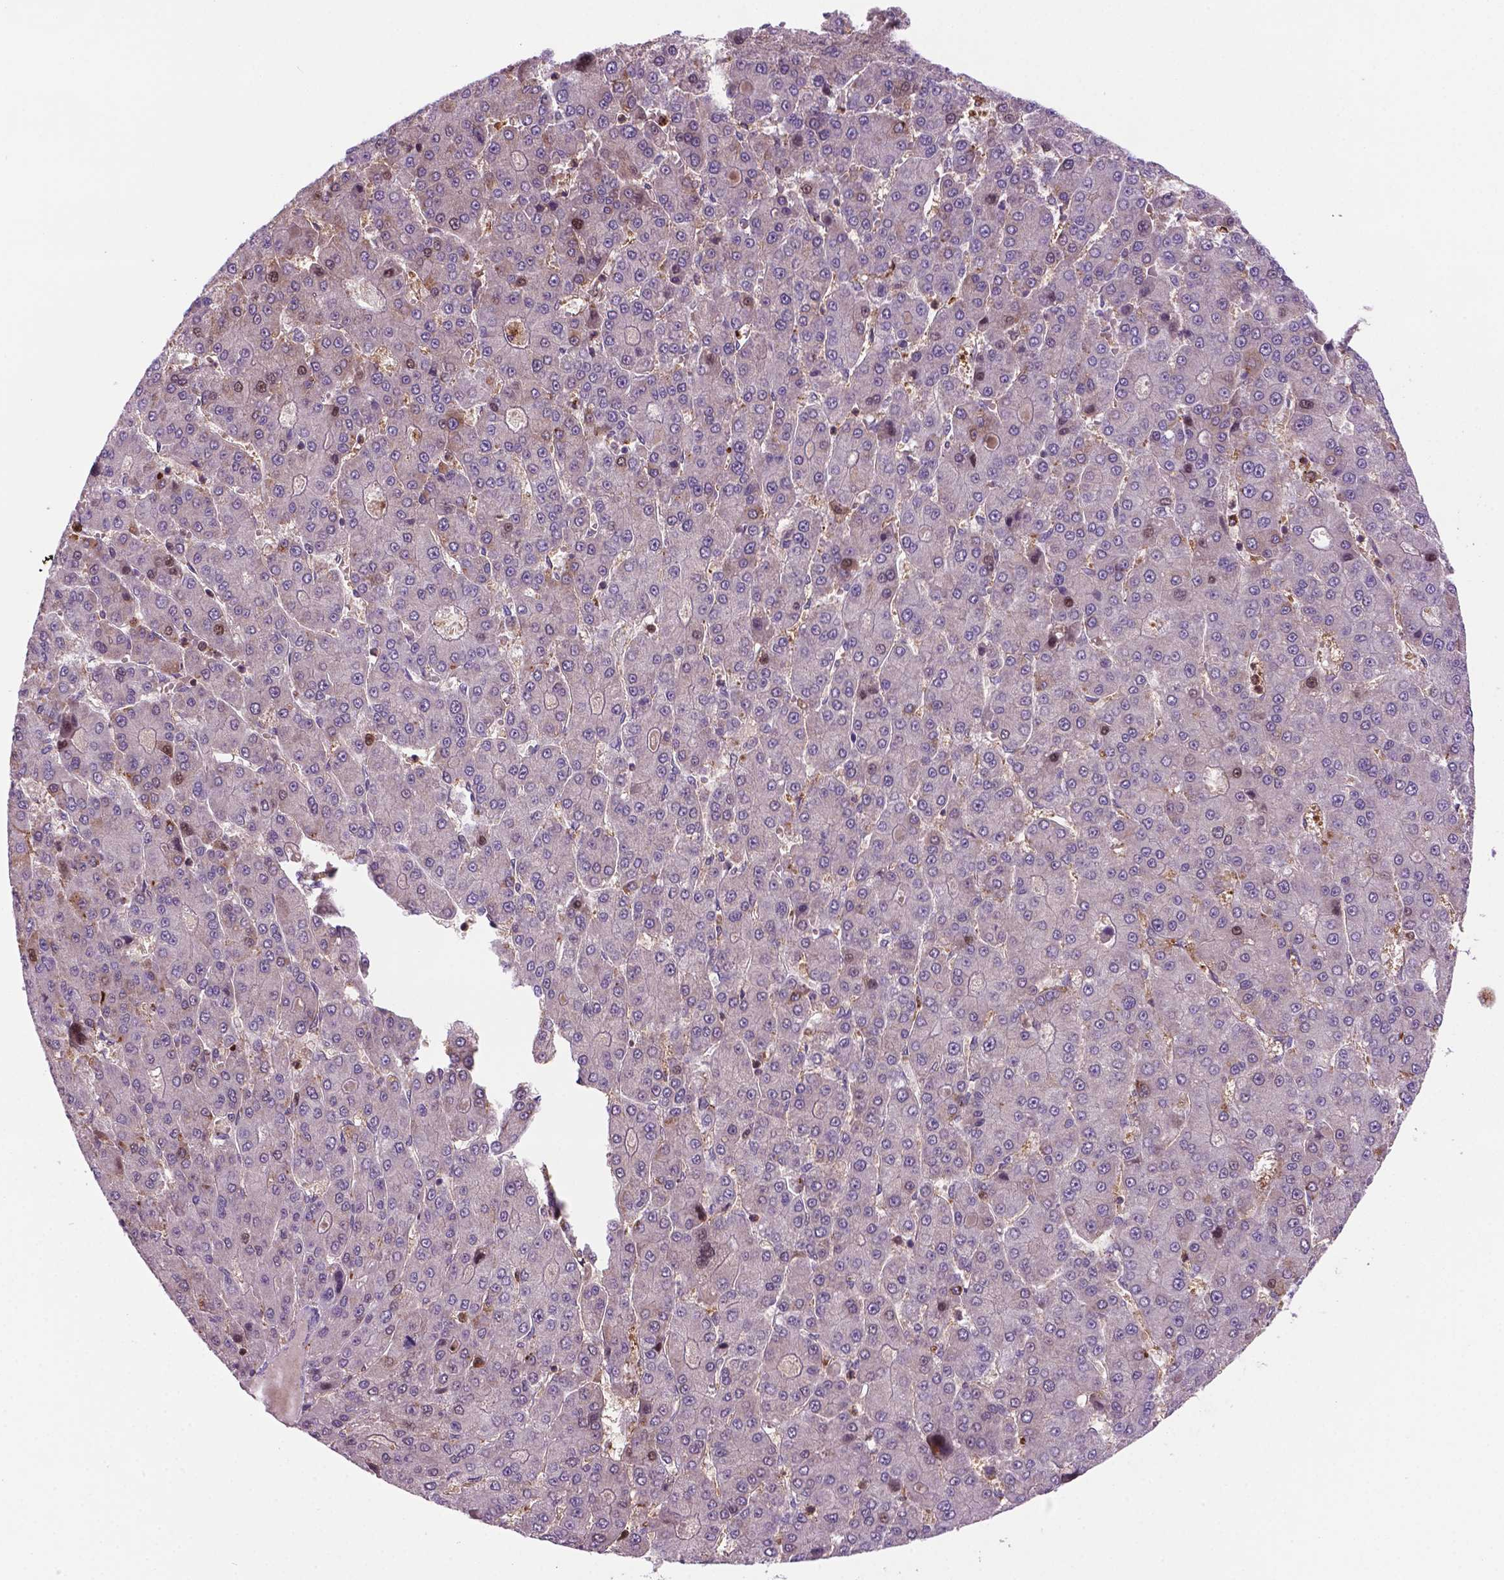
{"staining": {"intensity": "weak", "quantity": "<25%", "location": "cytoplasmic/membranous,nuclear"}, "tissue": "liver cancer", "cell_type": "Tumor cells", "image_type": "cancer", "snomed": [{"axis": "morphology", "description": "Carcinoma, Hepatocellular, NOS"}, {"axis": "topography", "description": "Liver"}], "caption": "The photomicrograph exhibits no significant staining in tumor cells of liver cancer (hepatocellular carcinoma). (DAB (3,3'-diaminobenzidine) IHC, high magnification).", "gene": "PLIN3", "patient": {"sex": "male", "age": 70}}